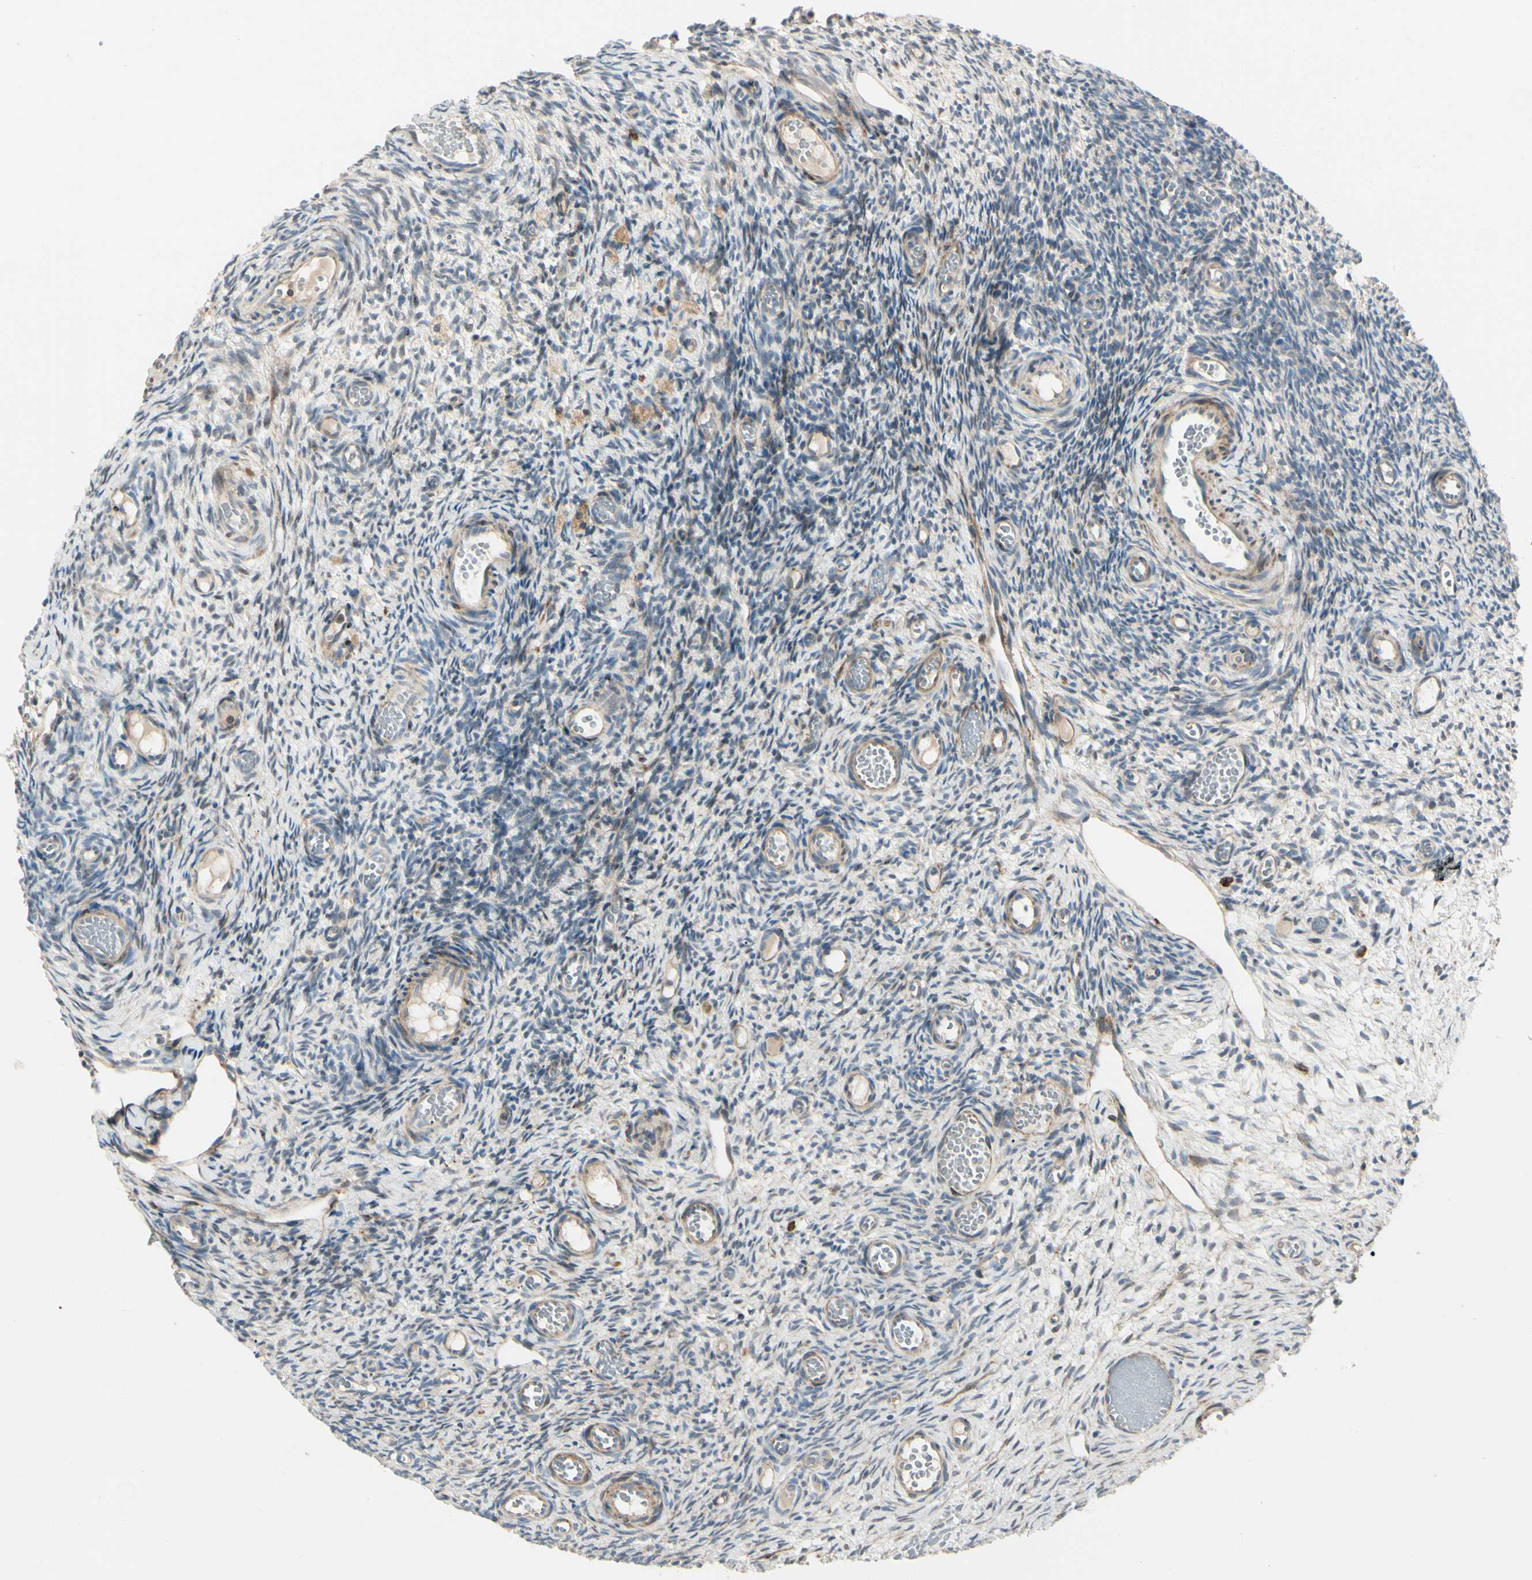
{"staining": {"intensity": "weak", "quantity": ">75%", "location": "cytoplasmic/membranous"}, "tissue": "ovary", "cell_type": "Follicle cells", "image_type": "normal", "snomed": [{"axis": "morphology", "description": "Normal tissue, NOS"}, {"axis": "topography", "description": "Ovary"}], "caption": "IHC image of unremarkable ovary: ovary stained using IHC displays low levels of weak protein expression localized specifically in the cytoplasmic/membranous of follicle cells, appearing as a cytoplasmic/membranous brown color.", "gene": "MRPL9", "patient": {"sex": "female", "age": 35}}